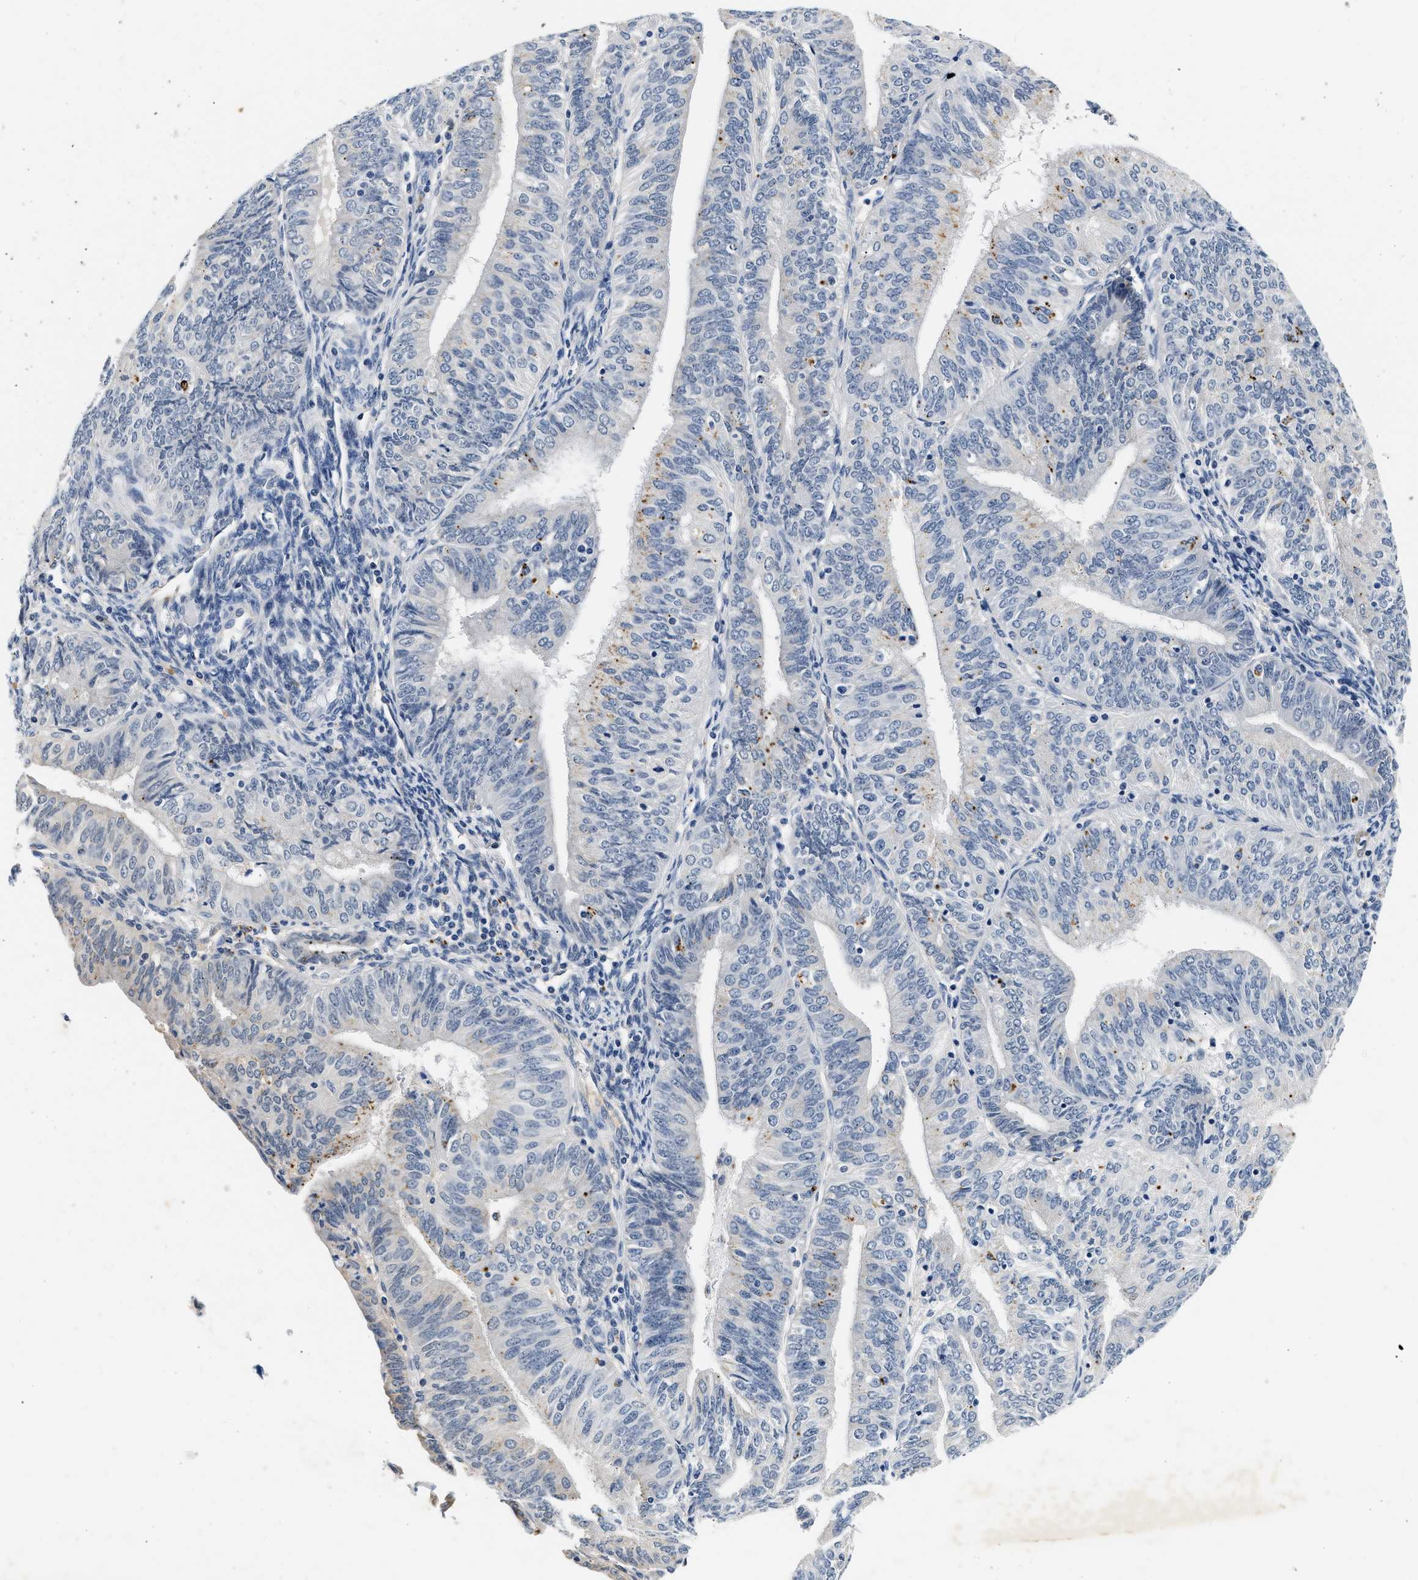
{"staining": {"intensity": "negative", "quantity": "none", "location": "none"}, "tissue": "endometrial cancer", "cell_type": "Tumor cells", "image_type": "cancer", "snomed": [{"axis": "morphology", "description": "Adenocarcinoma, NOS"}, {"axis": "topography", "description": "Endometrium"}], "caption": "Tumor cells are negative for brown protein staining in adenocarcinoma (endometrial).", "gene": "MED22", "patient": {"sex": "female", "age": 58}}